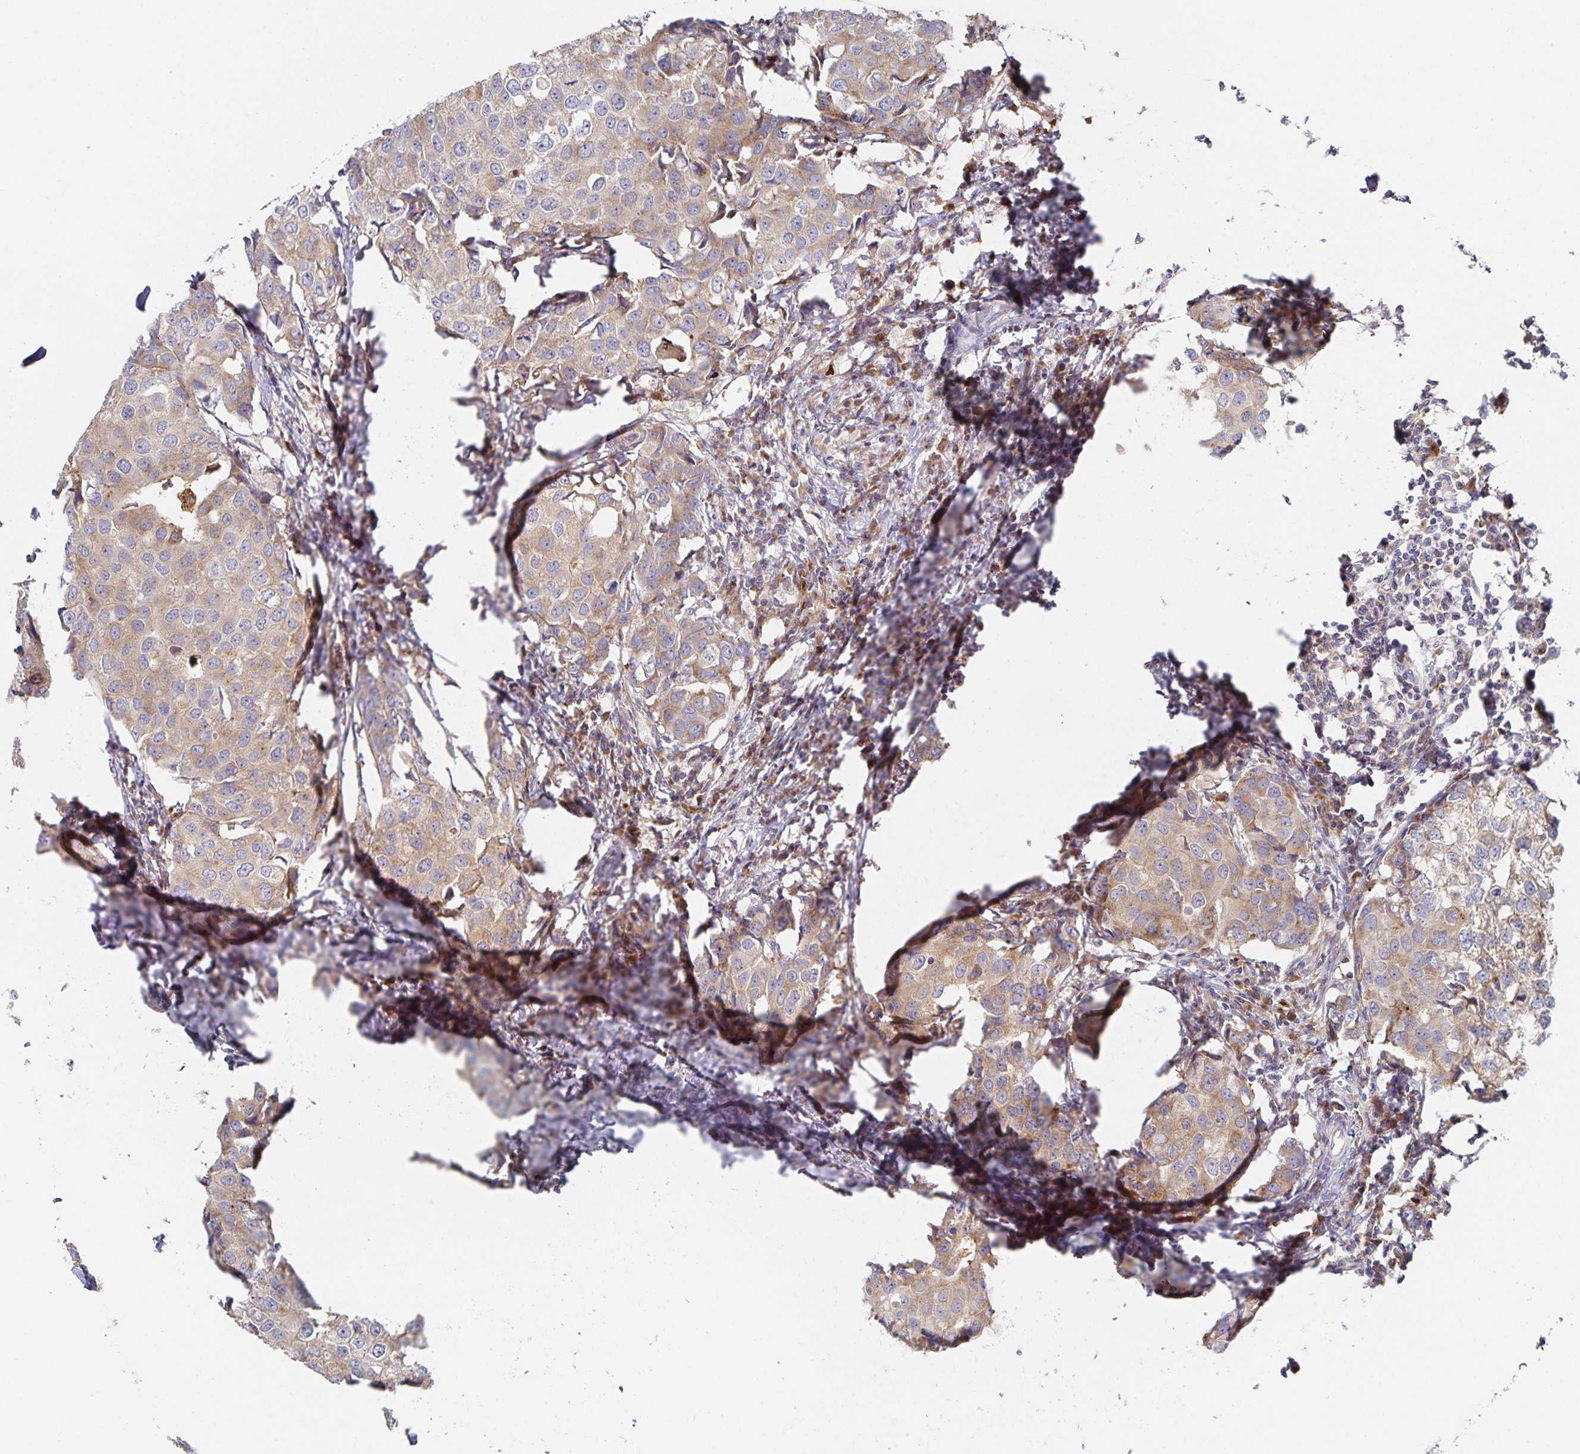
{"staining": {"intensity": "weak", "quantity": ">75%", "location": "cytoplasmic/membranous"}, "tissue": "breast cancer", "cell_type": "Tumor cells", "image_type": "cancer", "snomed": [{"axis": "morphology", "description": "Duct carcinoma"}, {"axis": "topography", "description": "Breast"}], "caption": "Tumor cells display weak cytoplasmic/membranous positivity in approximately >75% of cells in intraductal carcinoma (breast). The staining was performed using DAB, with brown indicating positive protein expression. Nuclei are stained blue with hematoxylin.", "gene": "NOMO1", "patient": {"sex": "female", "age": 27}}